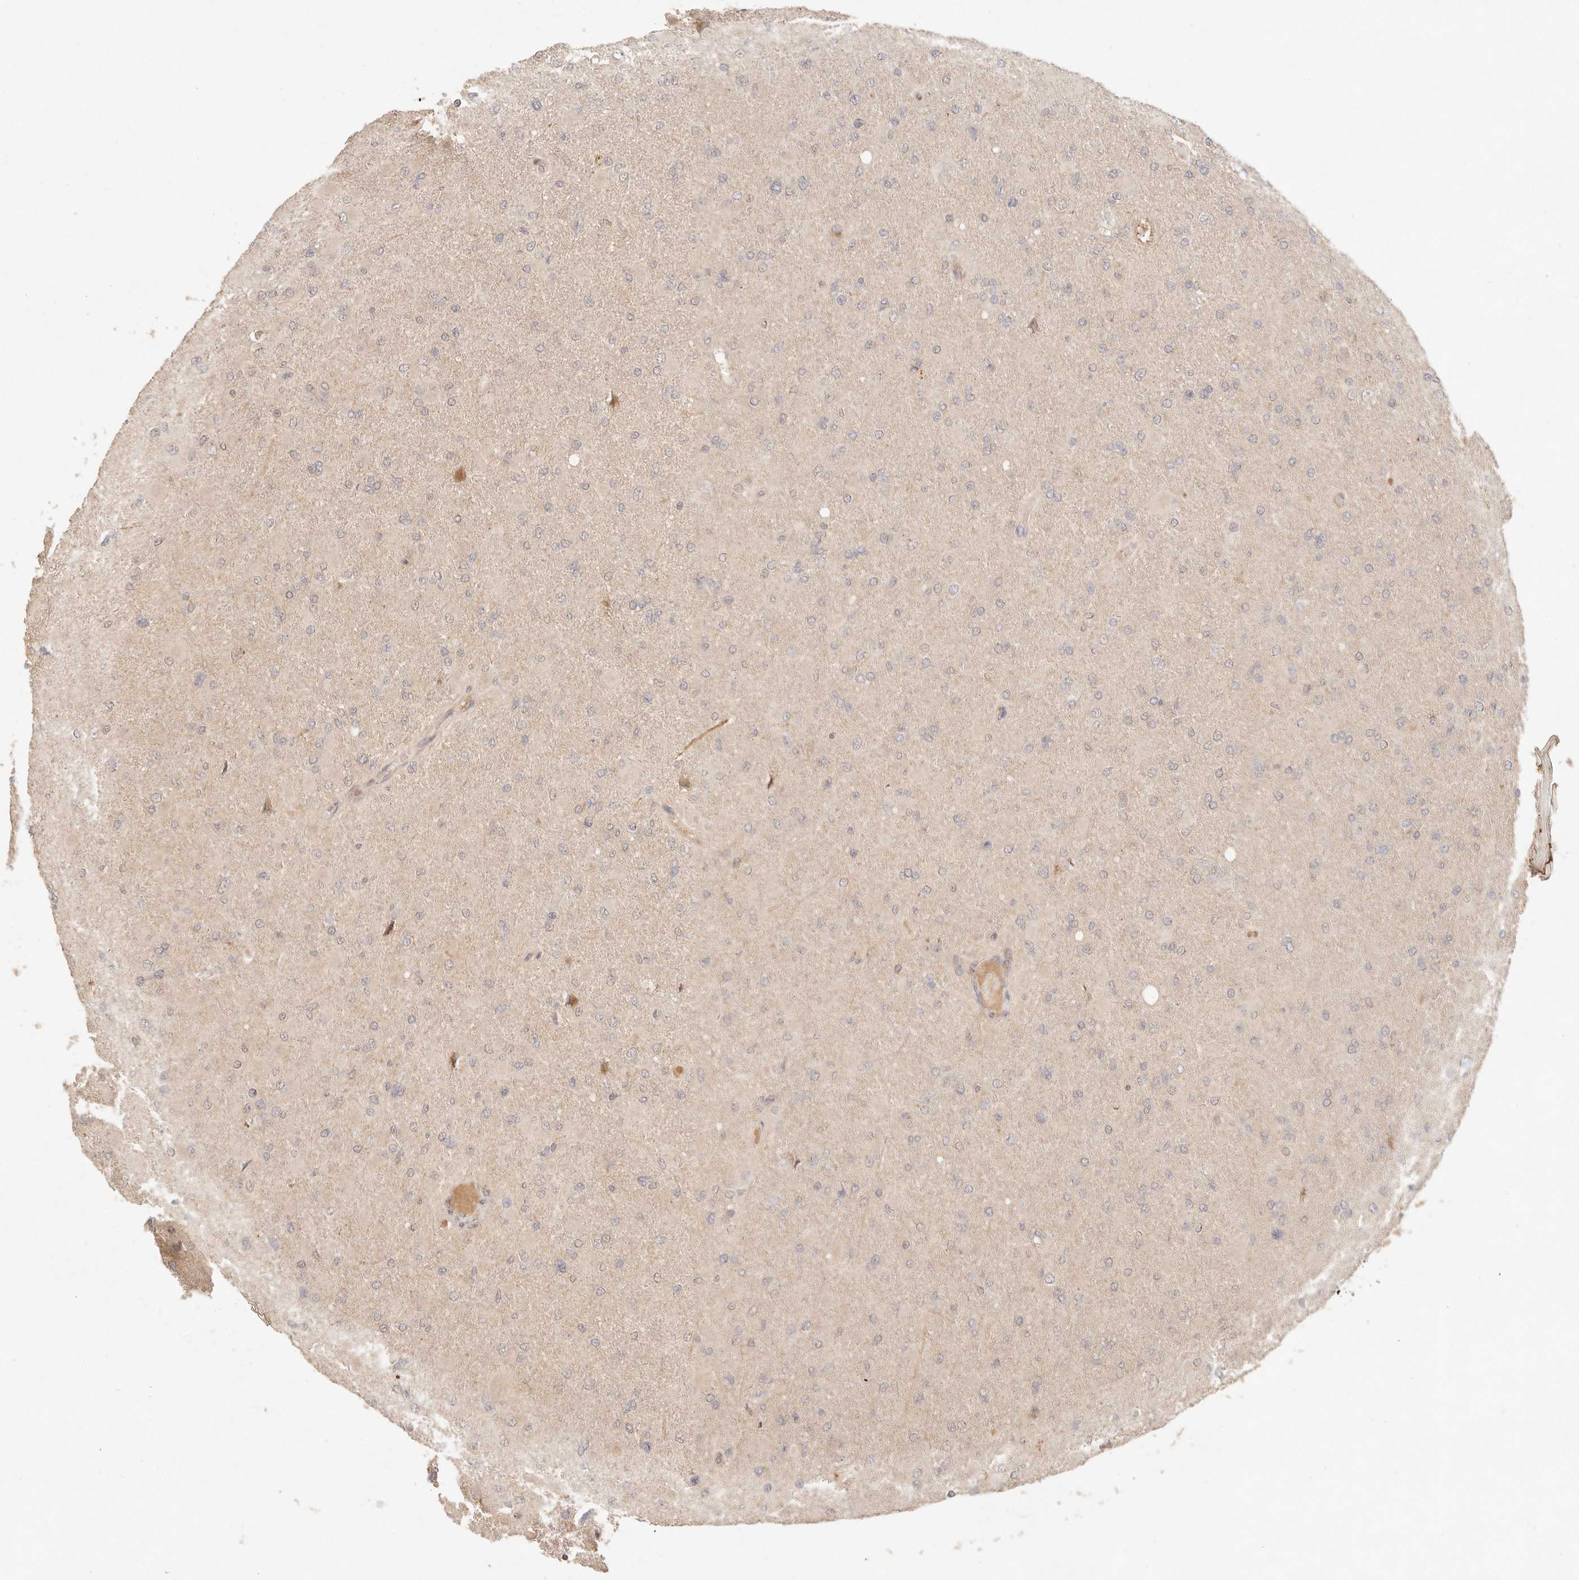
{"staining": {"intensity": "negative", "quantity": "none", "location": "none"}, "tissue": "glioma", "cell_type": "Tumor cells", "image_type": "cancer", "snomed": [{"axis": "morphology", "description": "Glioma, malignant, High grade"}, {"axis": "topography", "description": "Cerebral cortex"}], "caption": "An image of glioma stained for a protein shows no brown staining in tumor cells.", "gene": "PHLDA3", "patient": {"sex": "female", "age": 36}}